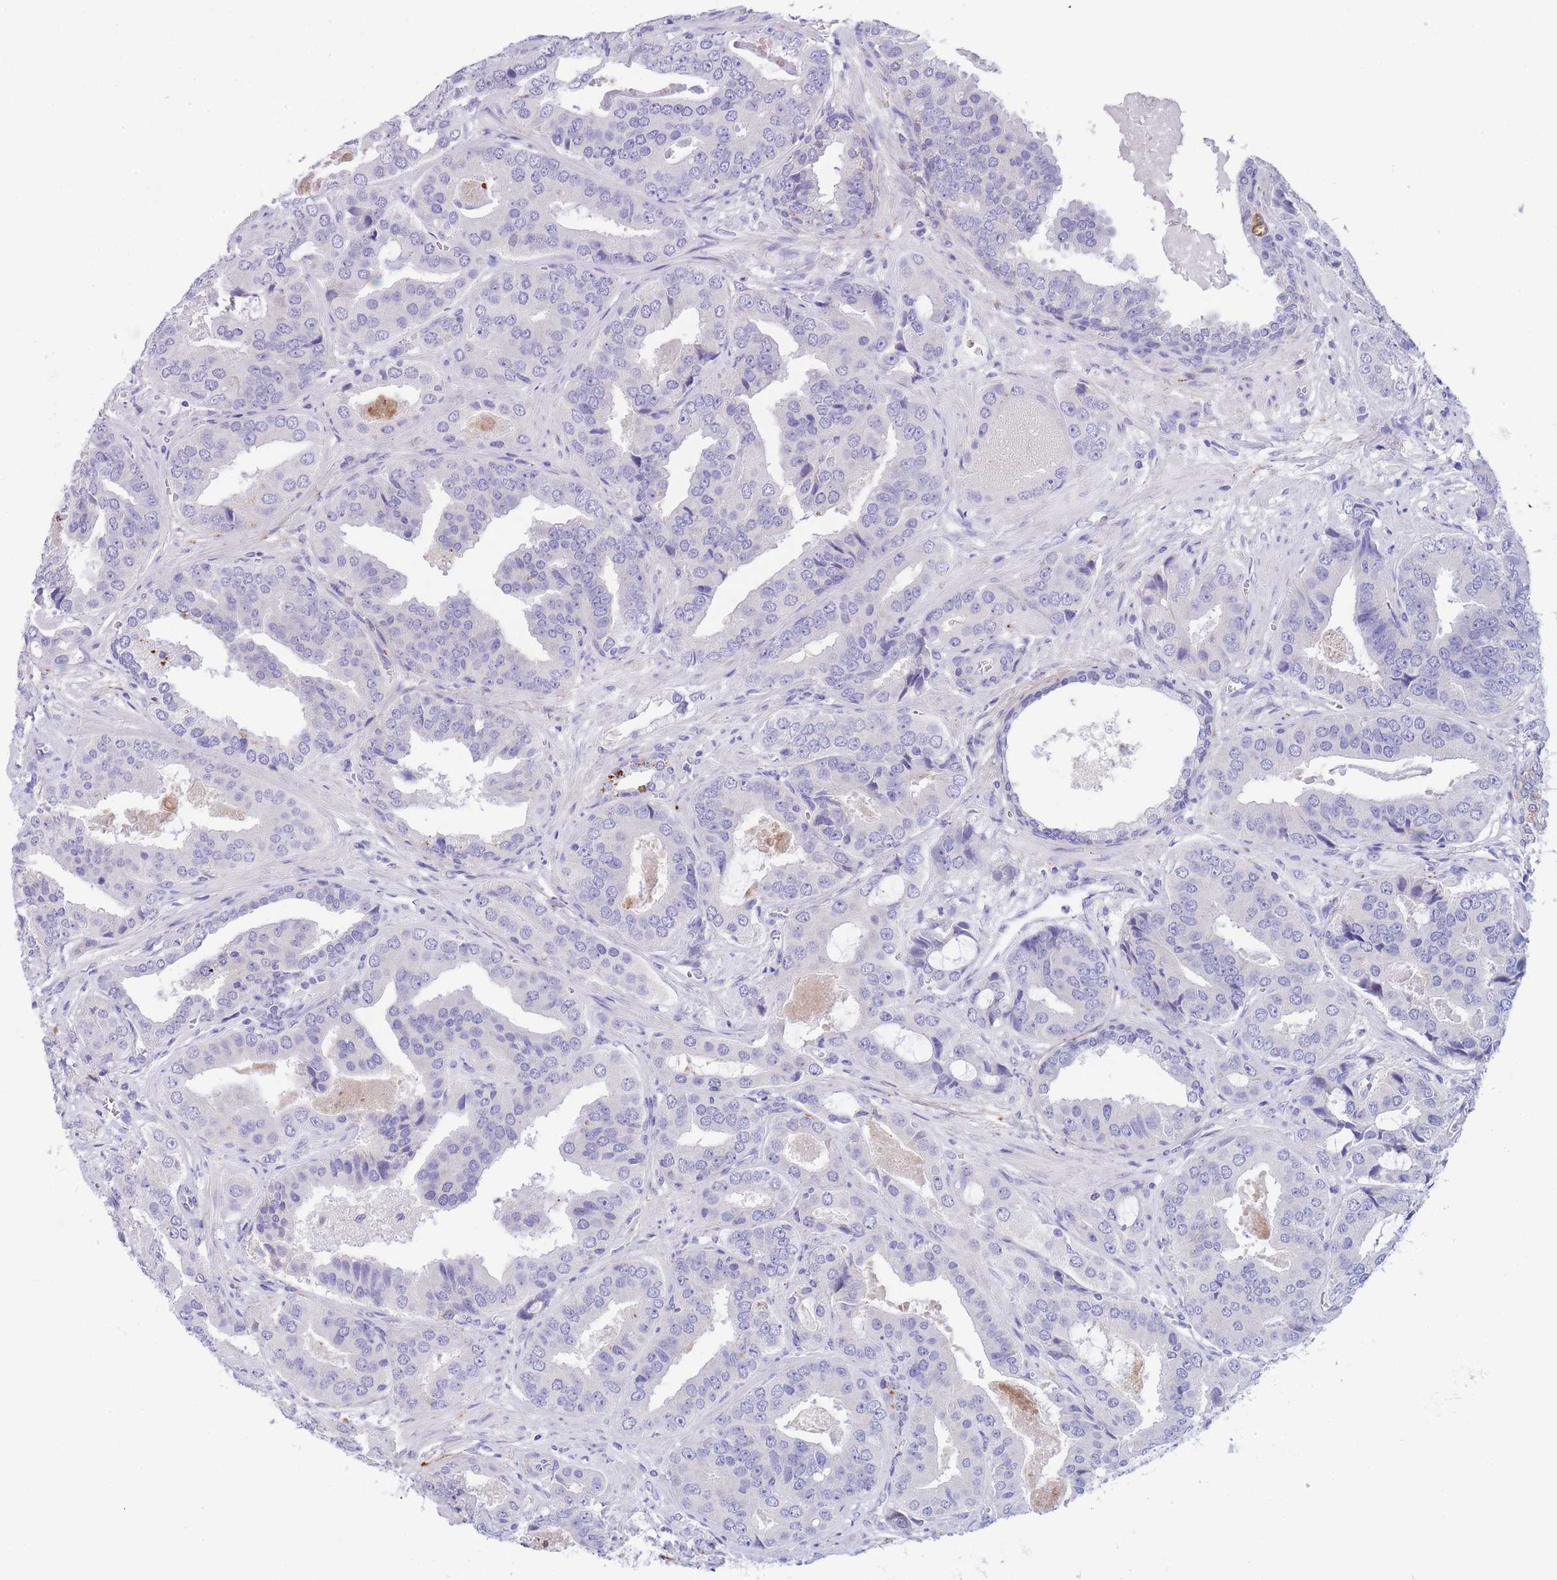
{"staining": {"intensity": "negative", "quantity": "none", "location": "none"}, "tissue": "prostate cancer", "cell_type": "Tumor cells", "image_type": "cancer", "snomed": [{"axis": "morphology", "description": "Adenocarcinoma, High grade"}, {"axis": "topography", "description": "Prostate"}], "caption": "High magnification brightfield microscopy of prostate adenocarcinoma (high-grade) stained with DAB (brown) and counterstained with hematoxylin (blue): tumor cells show no significant staining.", "gene": "PCDHB3", "patient": {"sex": "male", "age": 71}}